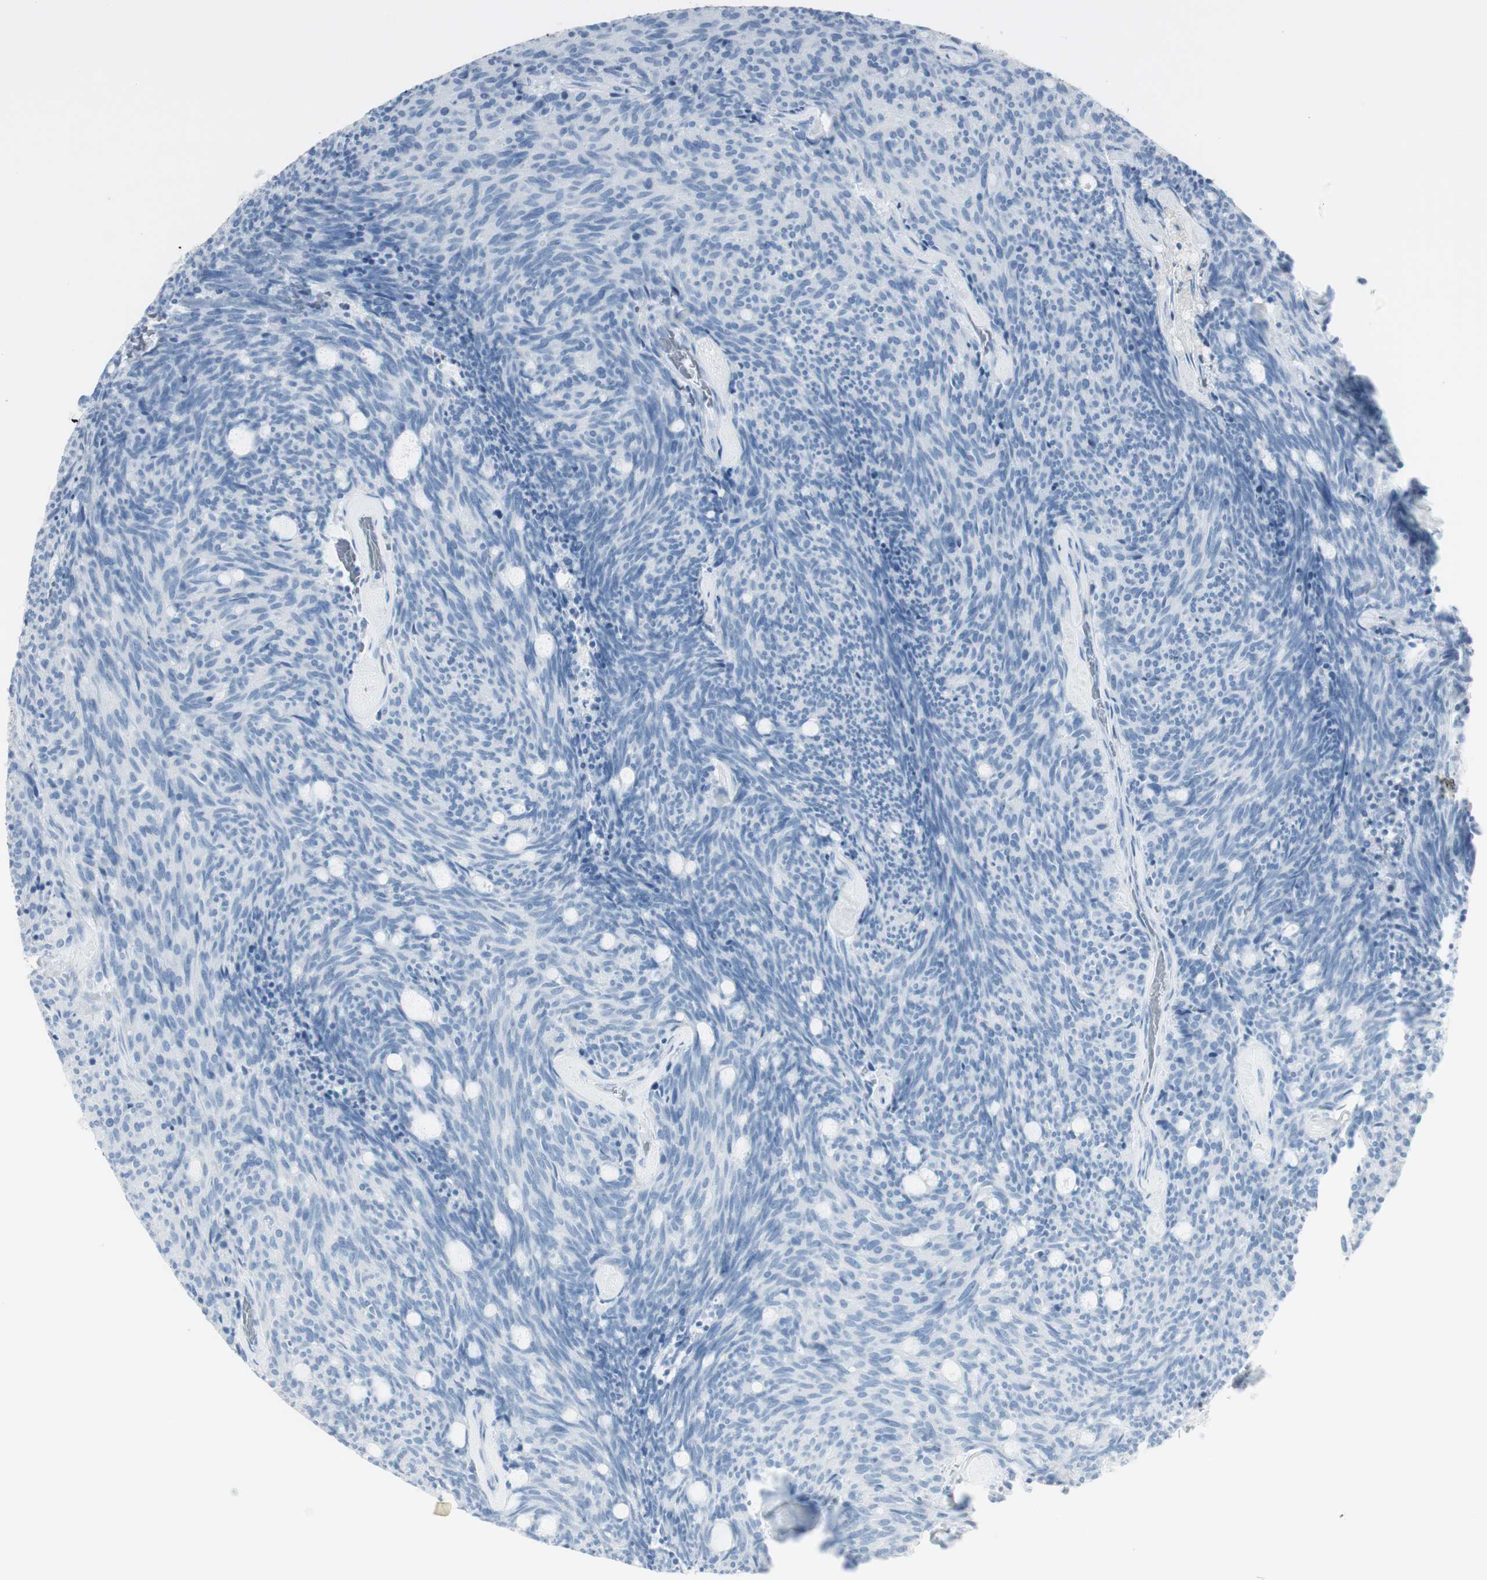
{"staining": {"intensity": "negative", "quantity": "none", "location": "none"}, "tissue": "carcinoid", "cell_type": "Tumor cells", "image_type": "cancer", "snomed": [{"axis": "morphology", "description": "Carcinoid, malignant, NOS"}, {"axis": "topography", "description": "Pancreas"}], "caption": "Tumor cells are negative for brown protein staining in carcinoid.", "gene": "NAPSA", "patient": {"sex": "female", "age": 54}}